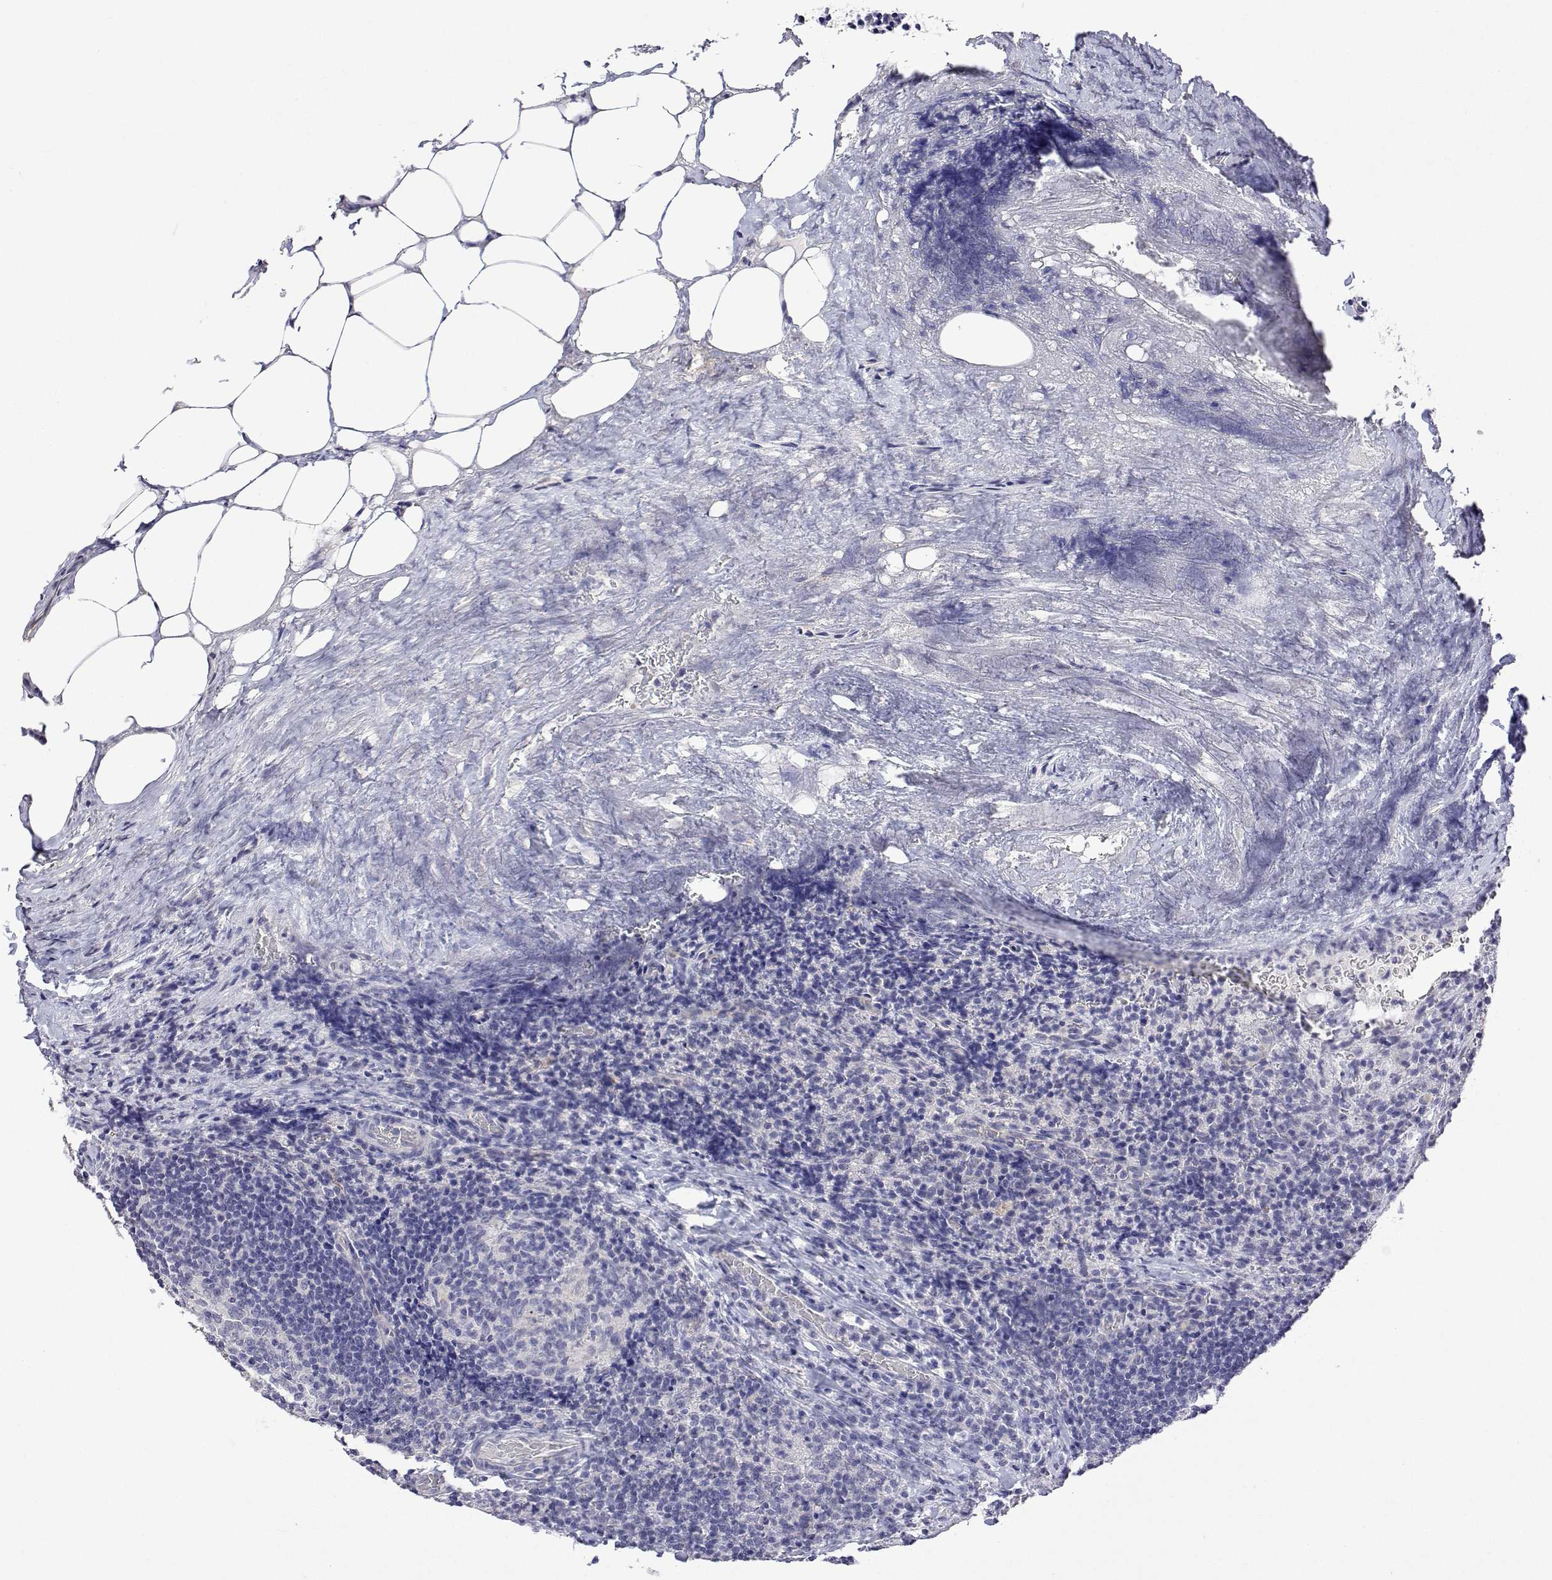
{"staining": {"intensity": "negative", "quantity": "none", "location": "none"}, "tissue": "lymph node", "cell_type": "Germinal center cells", "image_type": "normal", "snomed": [{"axis": "morphology", "description": "Normal tissue, NOS"}, {"axis": "topography", "description": "Lymph node"}], "caption": "Protein analysis of normal lymph node displays no significant positivity in germinal center cells.", "gene": "PLCB1", "patient": {"sex": "male", "age": 67}}